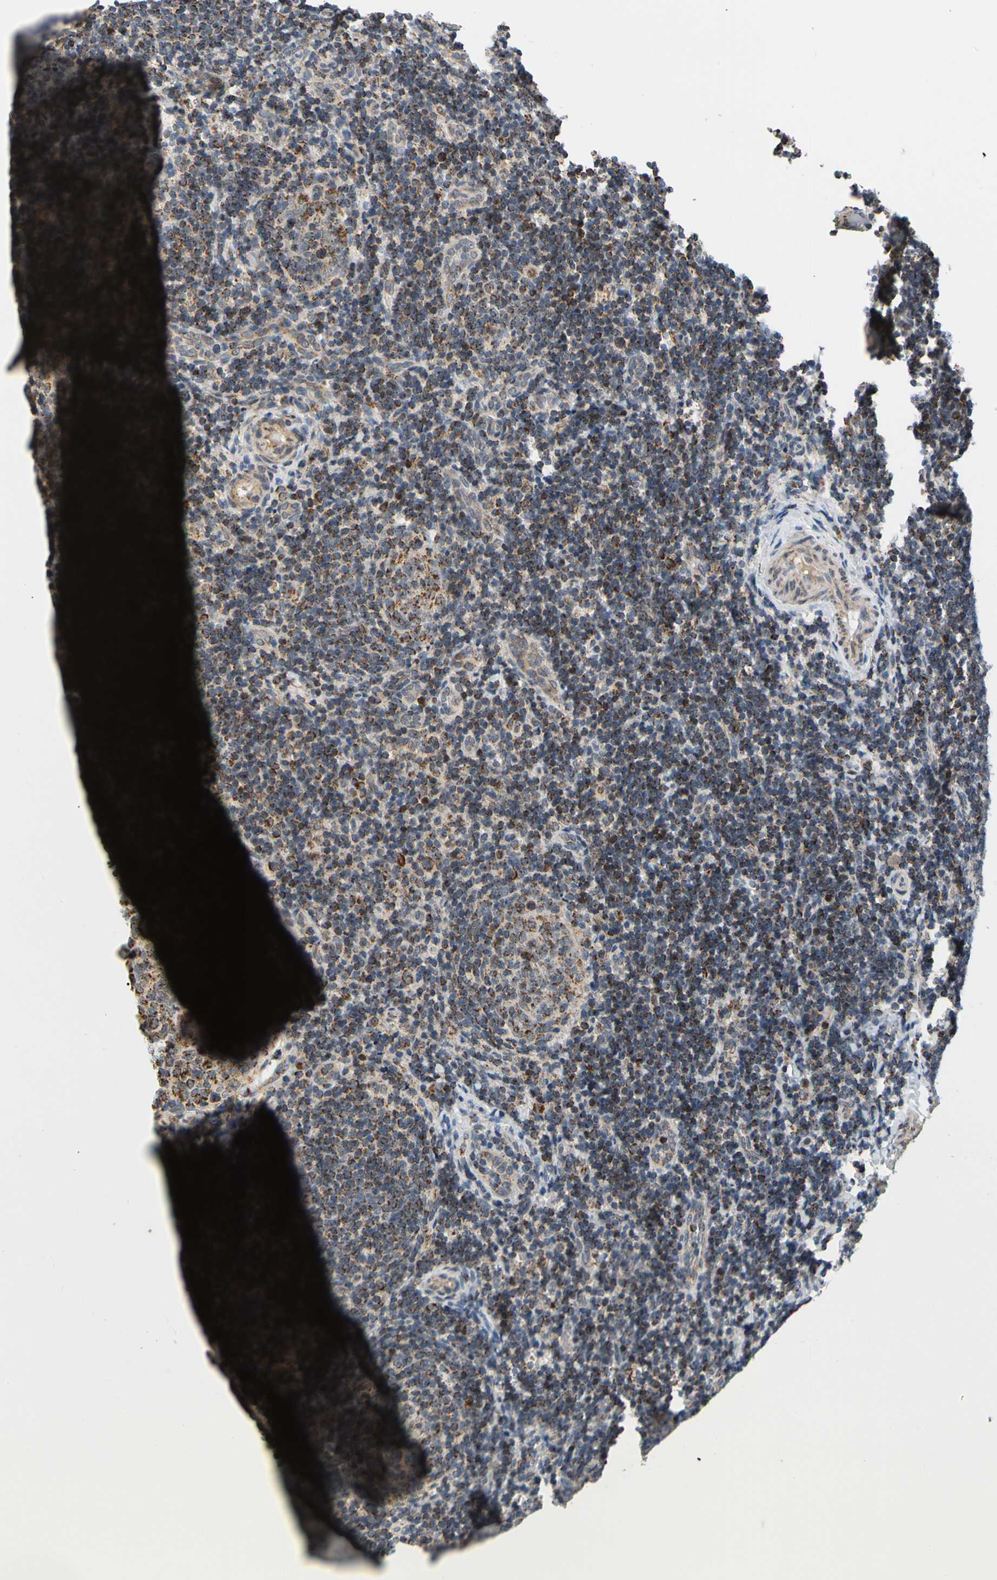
{"staining": {"intensity": "strong", "quantity": "25%-75%", "location": "cytoplasmic/membranous"}, "tissue": "lymph node", "cell_type": "Germinal center cells", "image_type": "normal", "snomed": [{"axis": "morphology", "description": "Normal tissue, NOS"}, {"axis": "topography", "description": "Lymph node"}], "caption": "A histopathology image of human lymph node stained for a protein displays strong cytoplasmic/membranous brown staining in germinal center cells.", "gene": "KHDC4", "patient": {"sex": "female", "age": 14}}